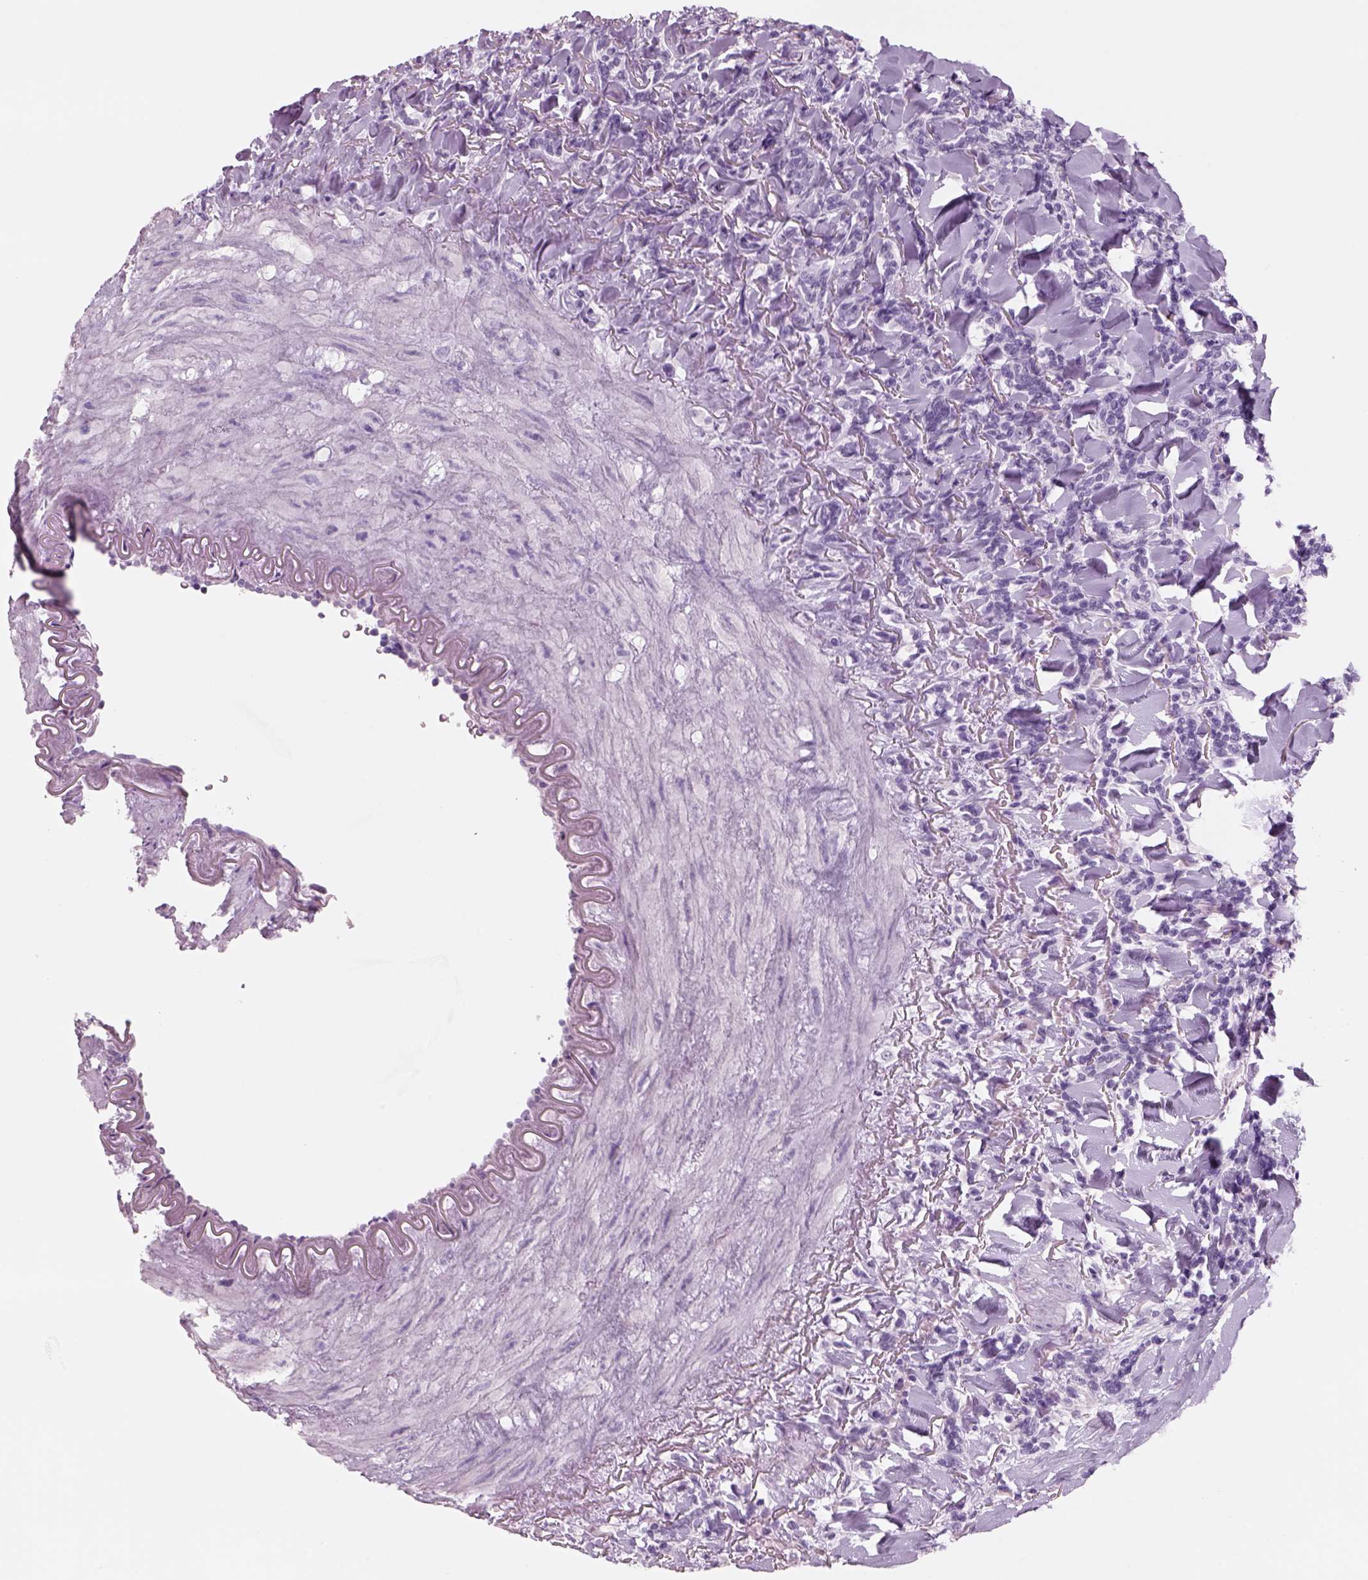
{"staining": {"intensity": "negative", "quantity": "none", "location": "none"}, "tissue": "lymphoma", "cell_type": "Tumor cells", "image_type": "cancer", "snomed": [{"axis": "morphology", "description": "Malignant lymphoma, non-Hodgkin's type, Low grade"}, {"axis": "topography", "description": "Lymph node"}], "caption": "Protein analysis of lymphoma displays no significant expression in tumor cells.", "gene": "RHO", "patient": {"sex": "female", "age": 56}}